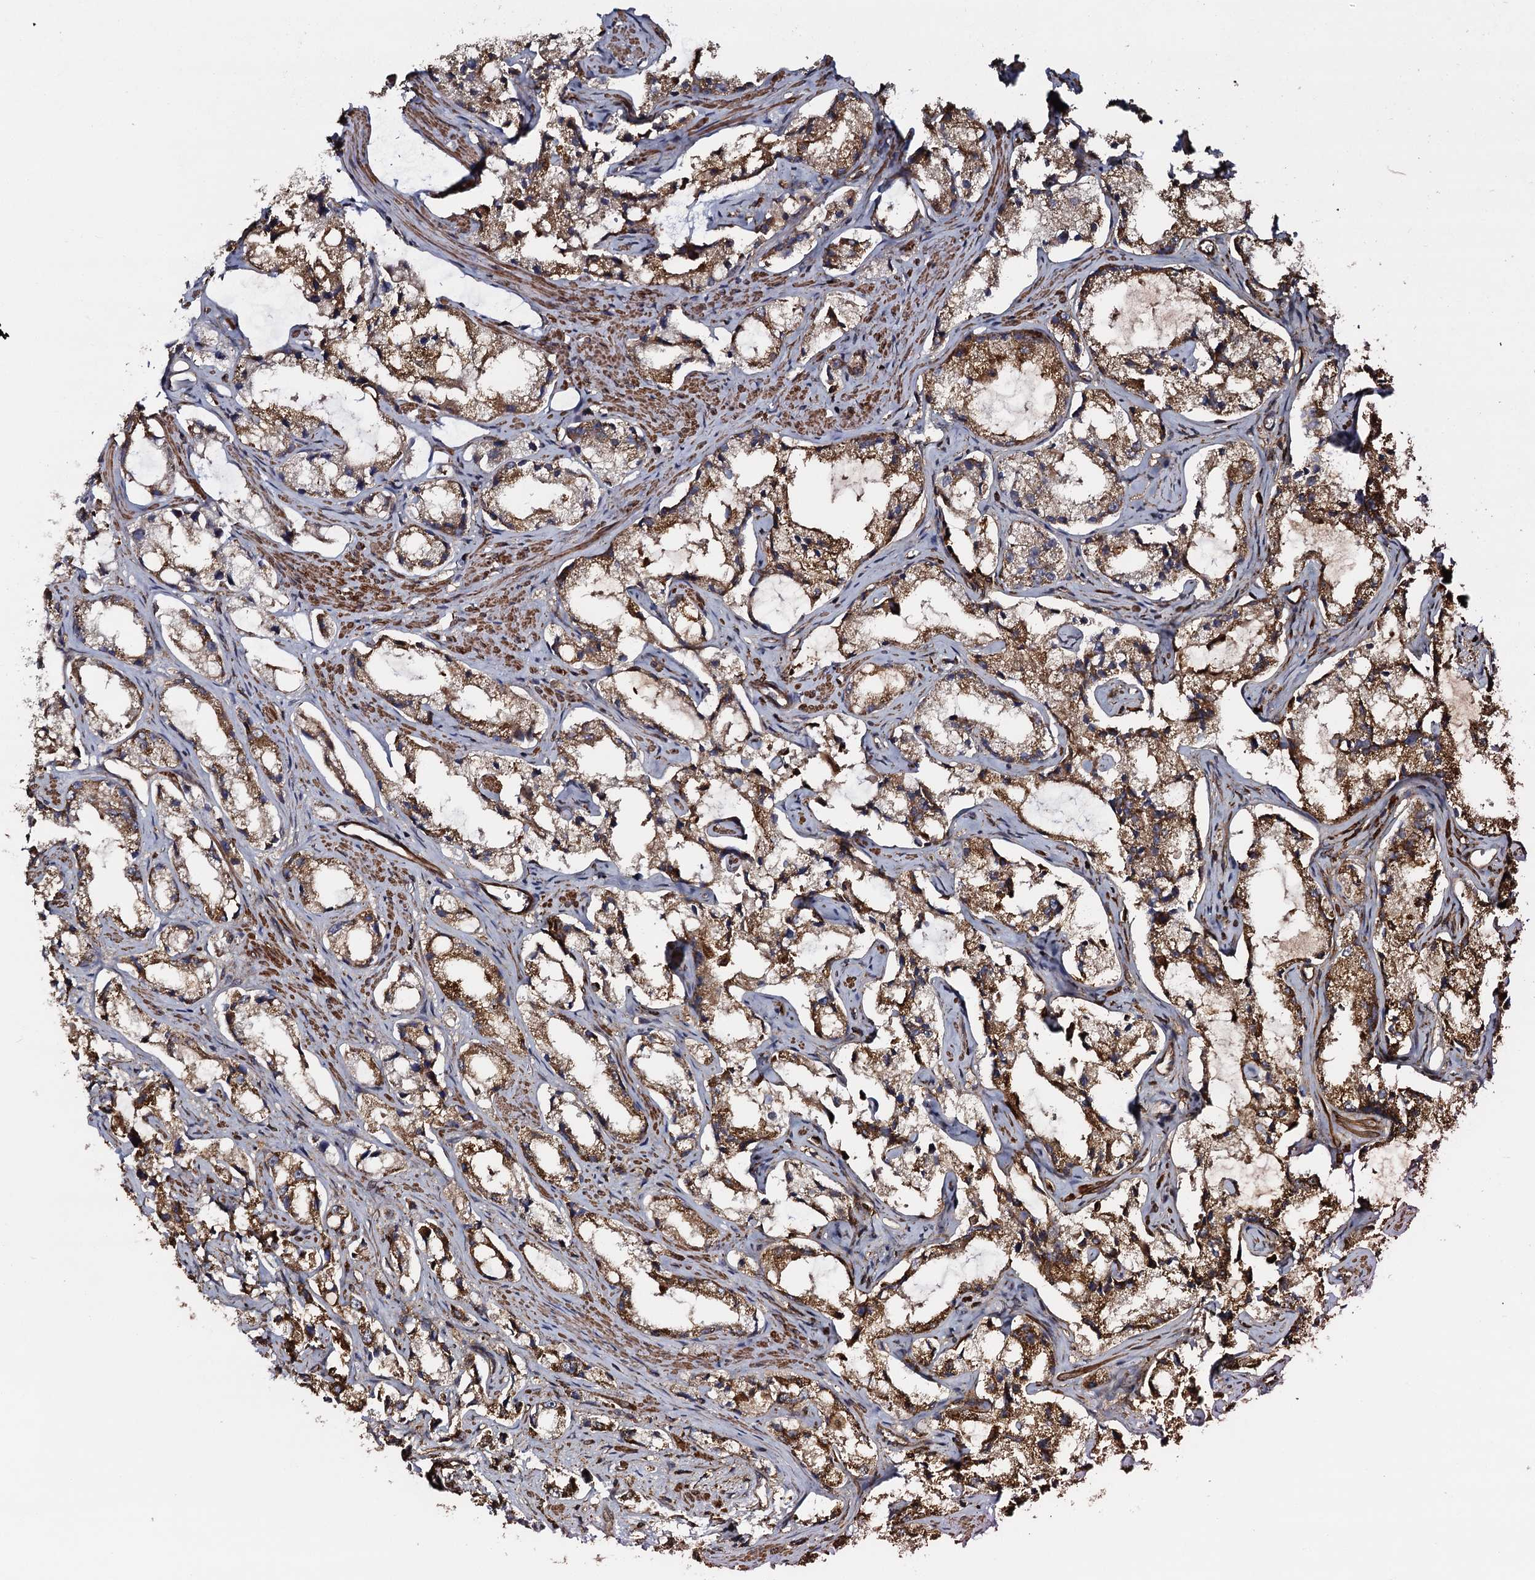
{"staining": {"intensity": "moderate", "quantity": ">75%", "location": "cytoplasmic/membranous"}, "tissue": "prostate cancer", "cell_type": "Tumor cells", "image_type": "cancer", "snomed": [{"axis": "morphology", "description": "Adenocarcinoma, High grade"}, {"axis": "topography", "description": "Prostate"}], "caption": "The photomicrograph exhibits immunohistochemical staining of prostate cancer (high-grade adenocarcinoma). There is moderate cytoplasmic/membranous expression is present in about >75% of tumor cells.", "gene": "VWA8", "patient": {"sex": "male", "age": 66}}